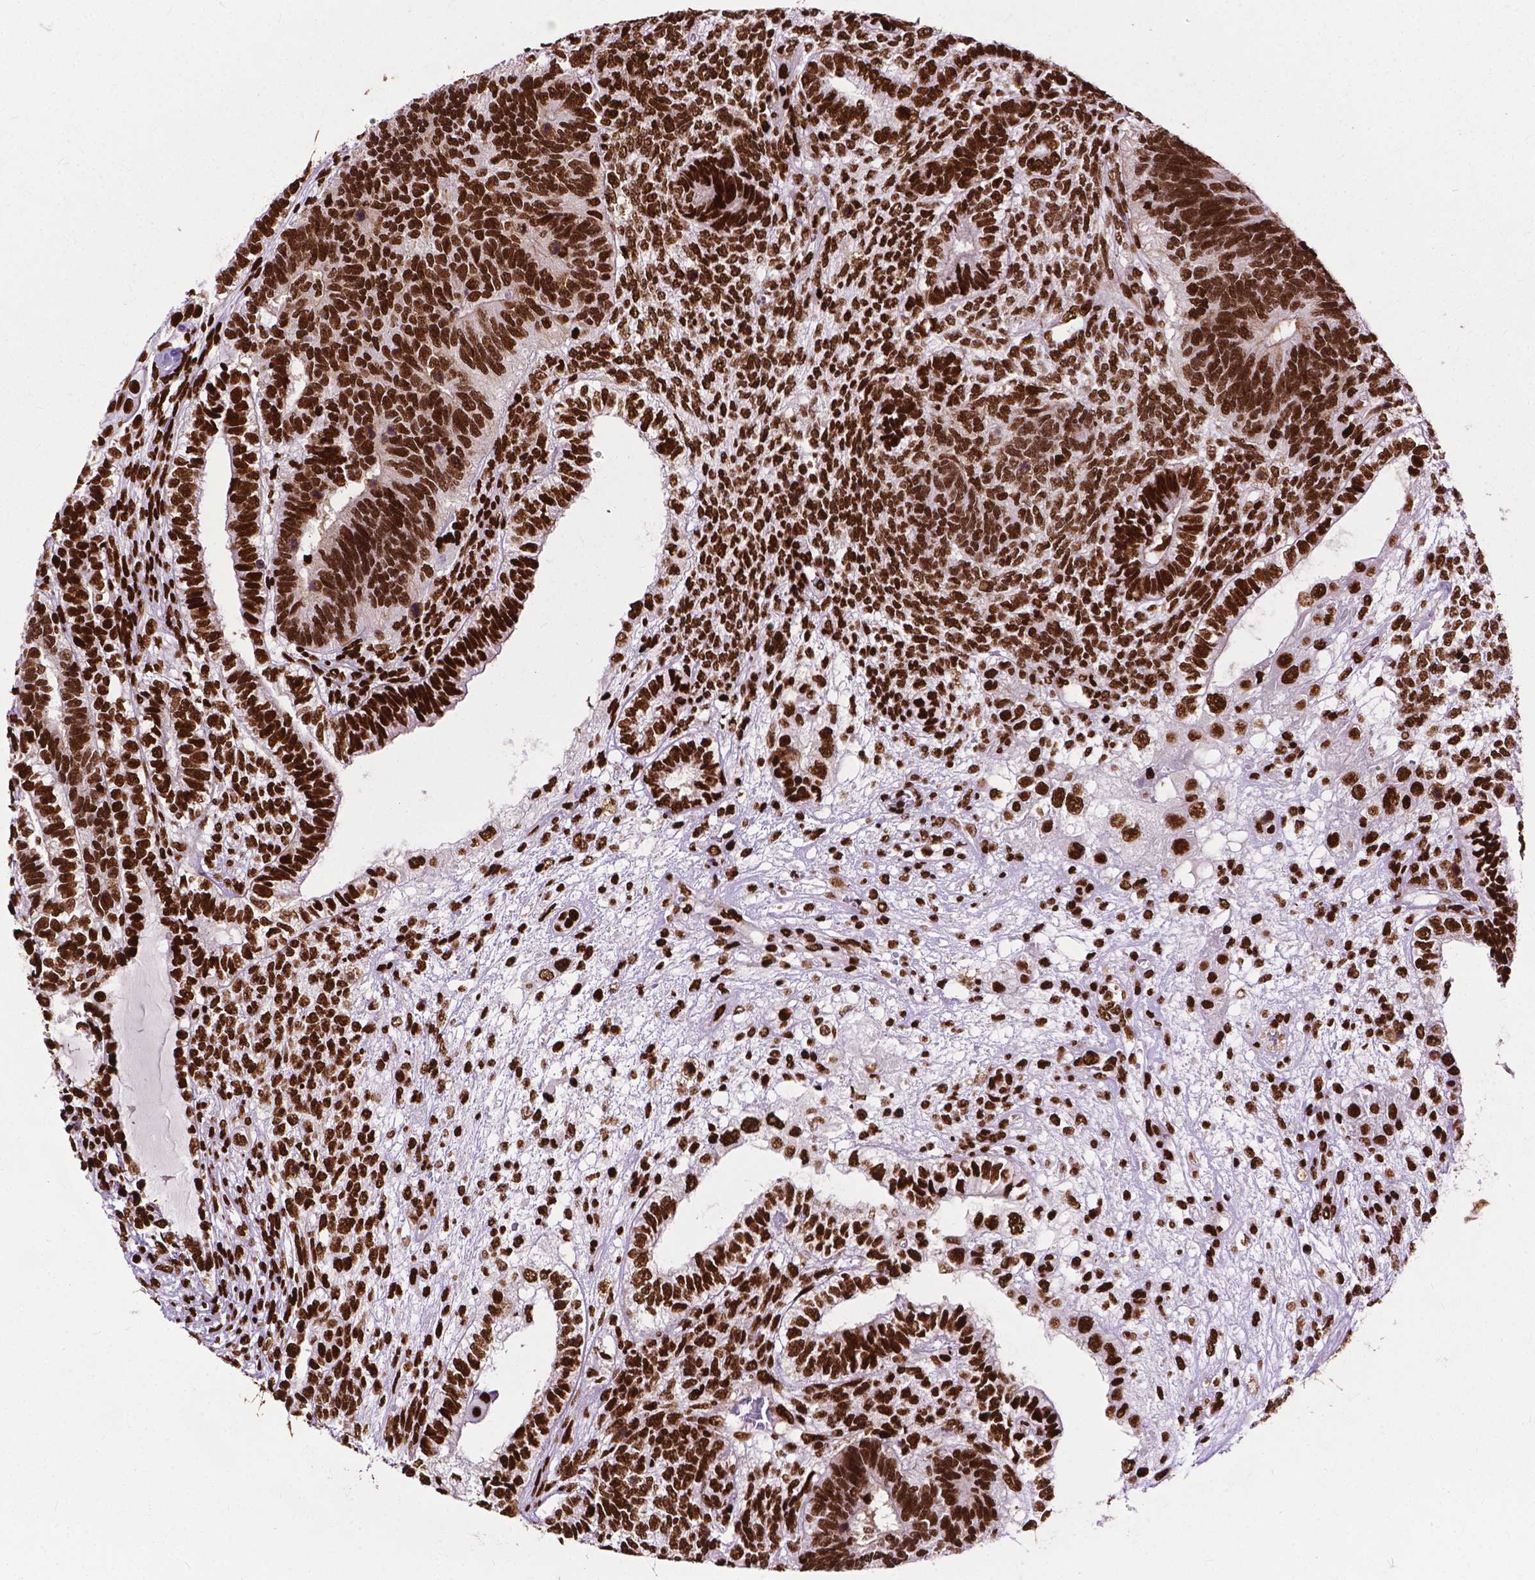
{"staining": {"intensity": "strong", "quantity": ">75%", "location": "nuclear"}, "tissue": "testis cancer", "cell_type": "Tumor cells", "image_type": "cancer", "snomed": [{"axis": "morphology", "description": "Seminoma, NOS"}, {"axis": "morphology", "description": "Carcinoma, Embryonal, NOS"}, {"axis": "topography", "description": "Testis"}], "caption": "High-magnification brightfield microscopy of testis embryonal carcinoma stained with DAB (brown) and counterstained with hematoxylin (blue). tumor cells exhibit strong nuclear expression is seen in about>75% of cells.", "gene": "SMIM5", "patient": {"sex": "male", "age": 41}}